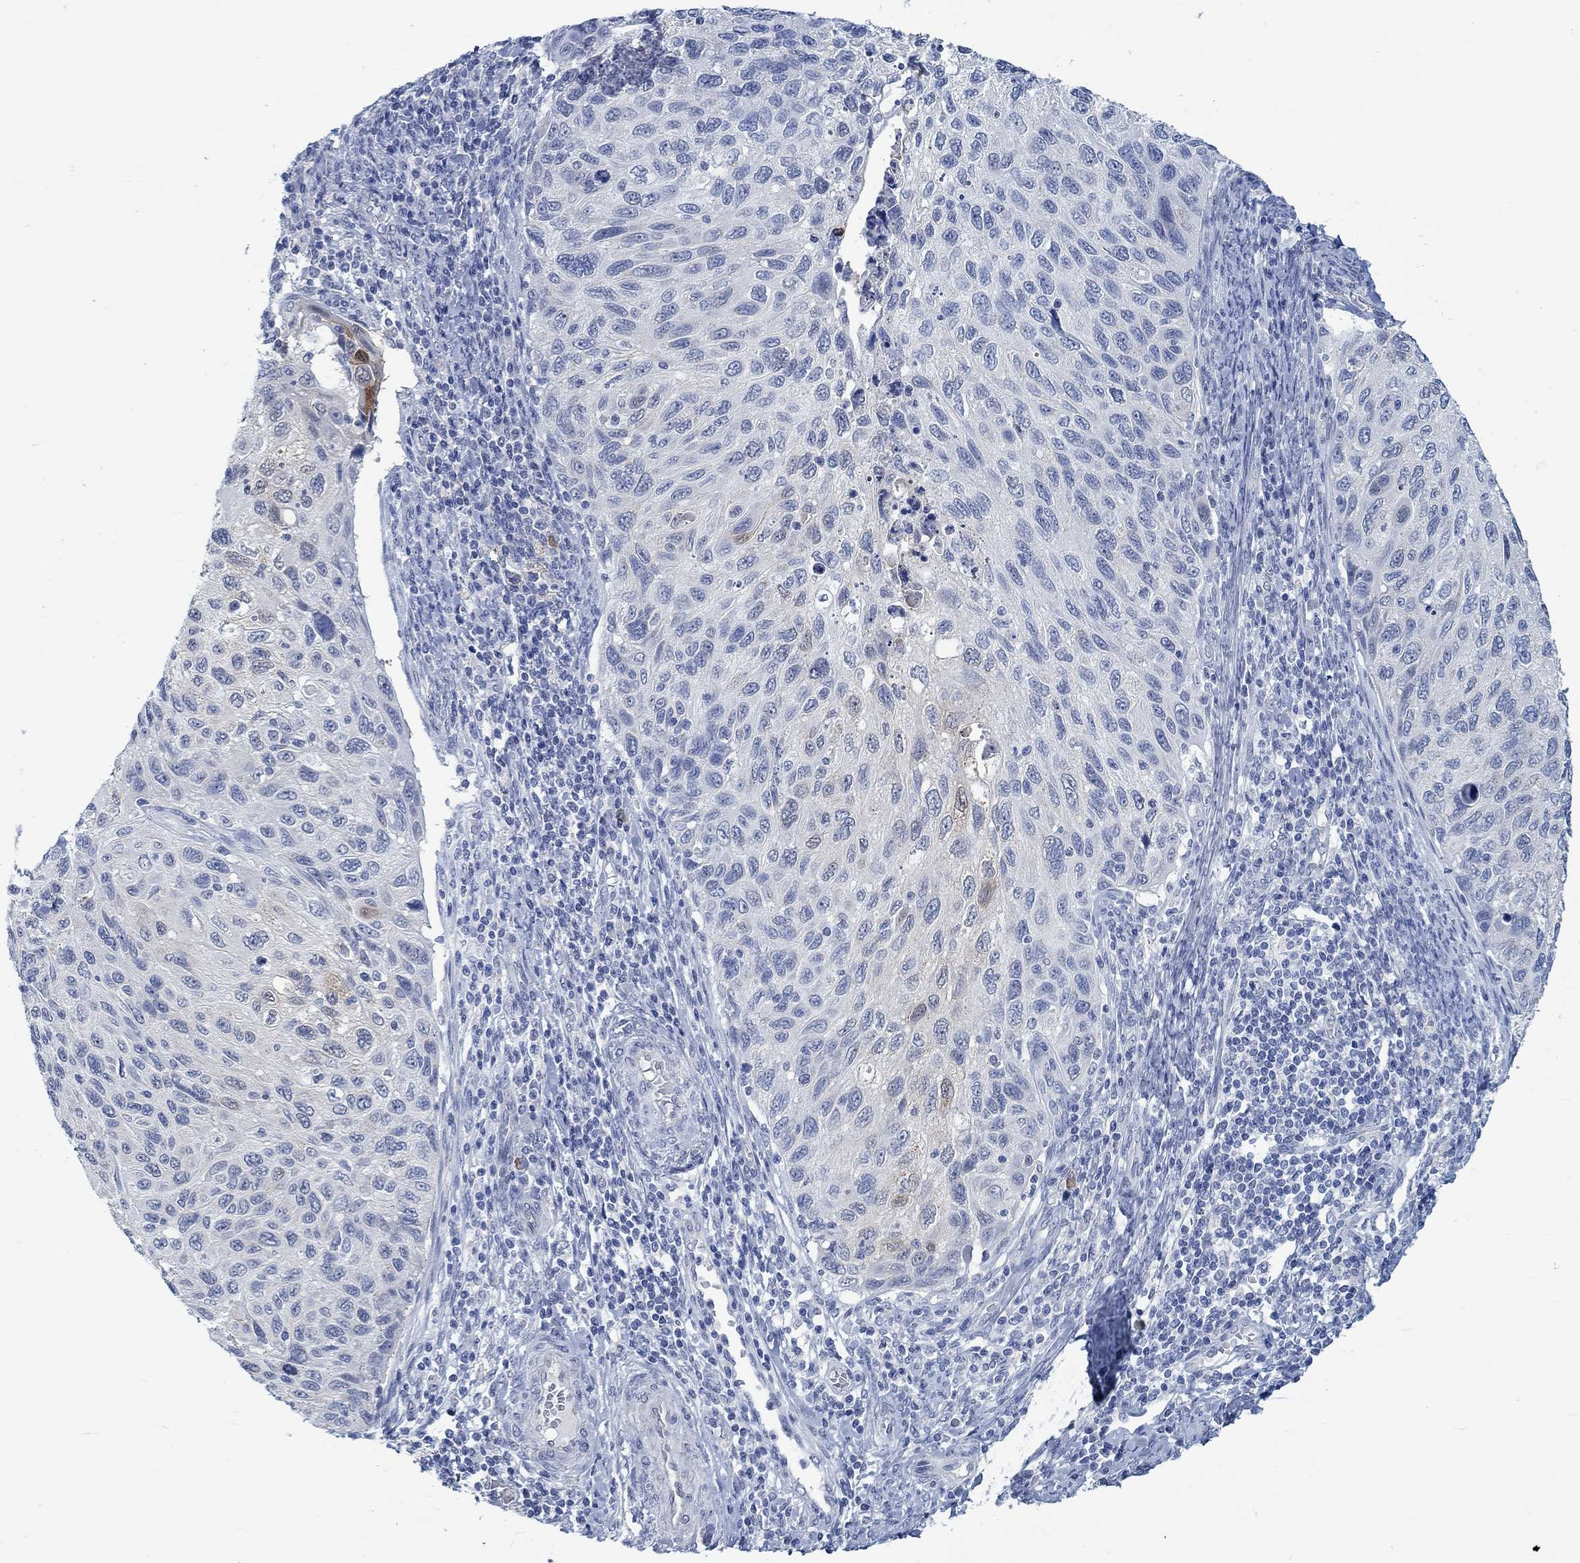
{"staining": {"intensity": "weak", "quantity": "<25%", "location": "cytoplasmic/membranous"}, "tissue": "cervical cancer", "cell_type": "Tumor cells", "image_type": "cancer", "snomed": [{"axis": "morphology", "description": "Squamous cell carcinoma, NOS"}, {"axis": "topography", "description": "Cervix"}], "caption": "Immunohistochemistry micrograph of neoplastic tissue: cervical cancer (squamous cell carcinoma) stained with DAB (3,3'-diaminobenzidine) displays no significant protein staining in tumor cells. The staining was performed using DAB (3,3'-diaminobenzidine) to visualize the protein expression in brown, while the nuclei were stained in blue with hematoxylin (Magnification: 20x).", "gene": "TEKT4", "patient": {"sex": "female", "age": 70}}